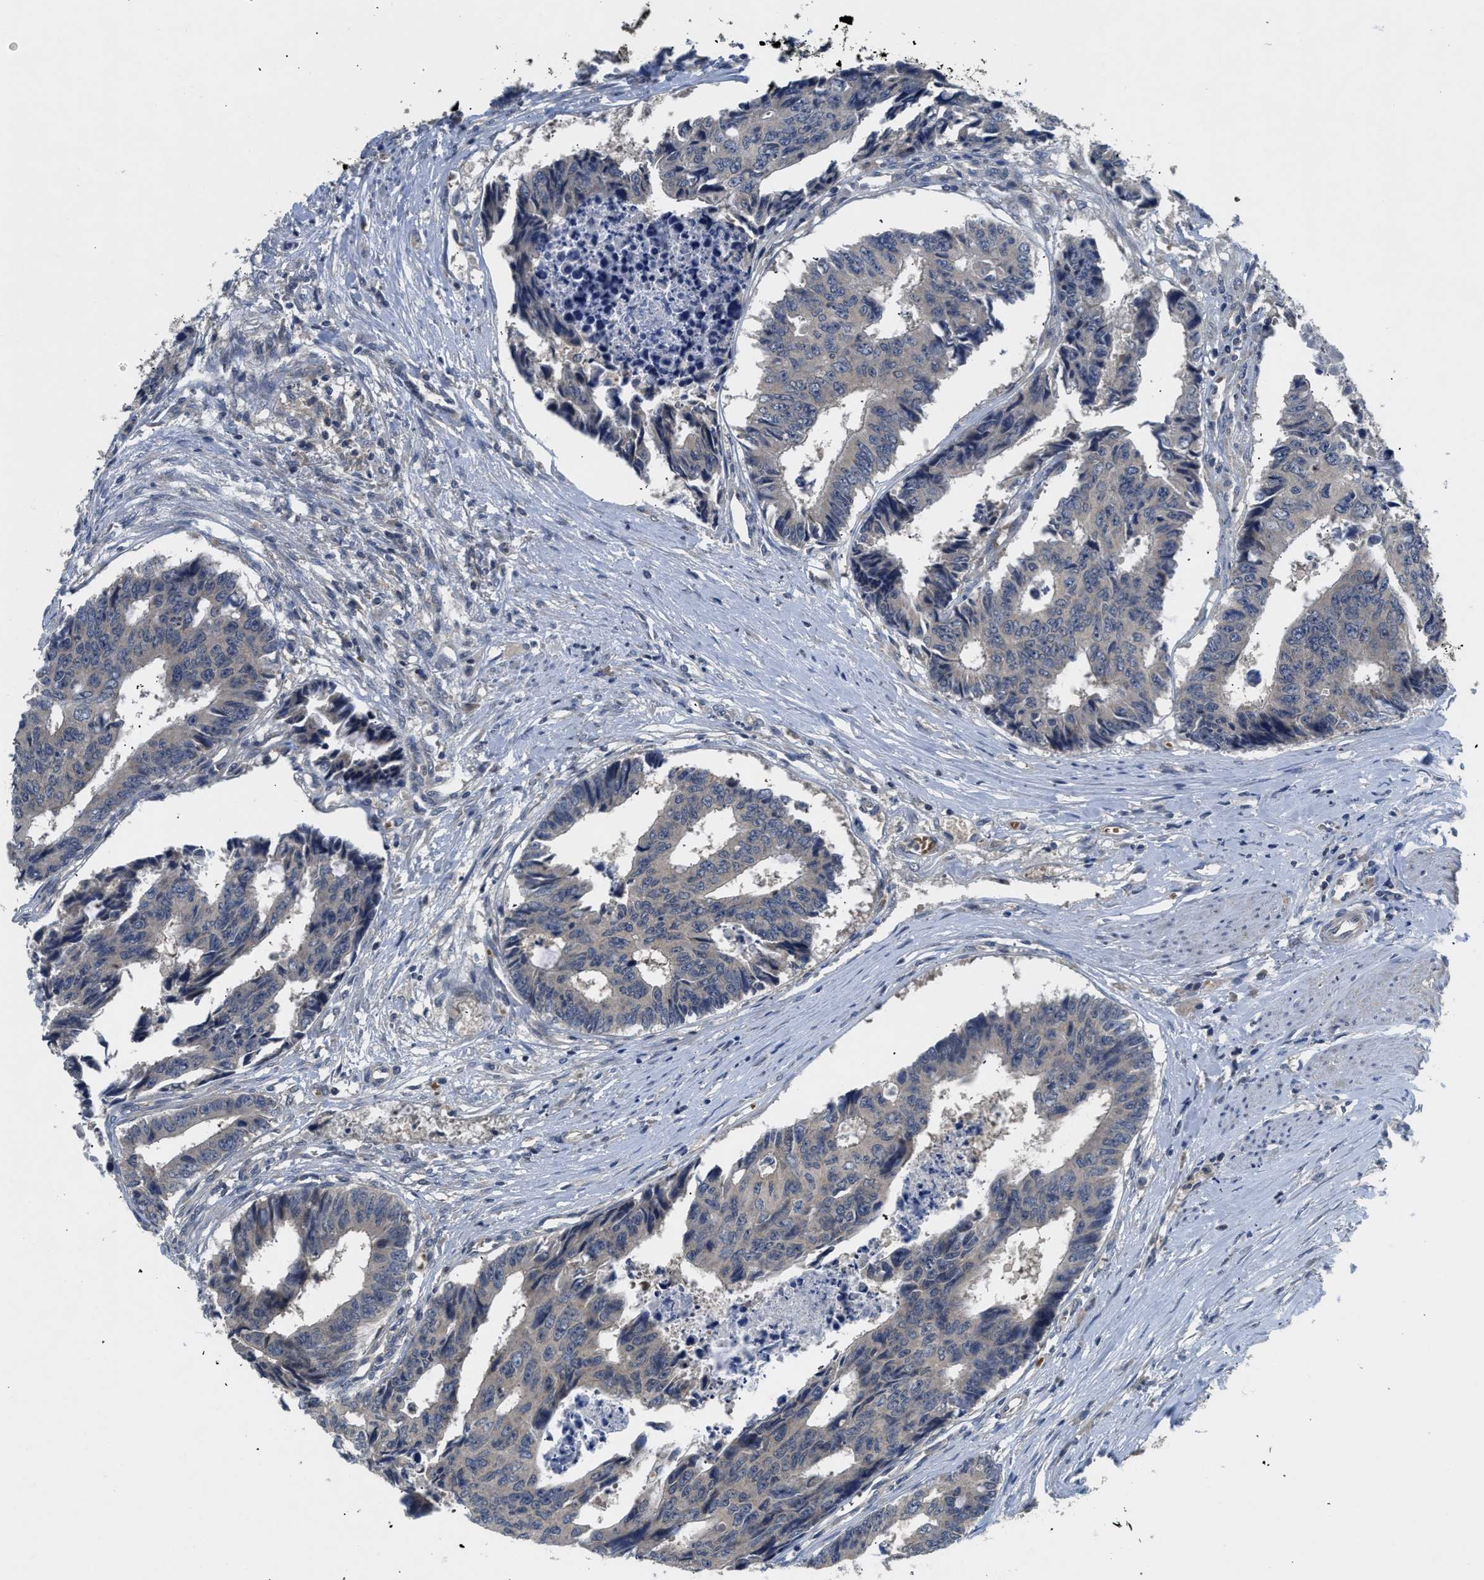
{"staining": {"intensity": "weak", "quantity": ">75%", "location": "cytoplasmic/membranous"}, "tissue": "colorectal cancer", "cell_type": "Tumor cells", "image_type": "cancer", "snomed": [{"axis": "morphology", "description": "Adenocarcinoma, NOS"}, {"axis": "topography", "description": "Rectum"}], "caption": "This is an image of immunohistochemistry (IHC) staining of adenocarcinoma (colorectal), which shows weak staining in the cytoplasmic/membranous of tumor cells.", "gene": "PDE7A", "patient": {"sex": "male", "age": 84}}